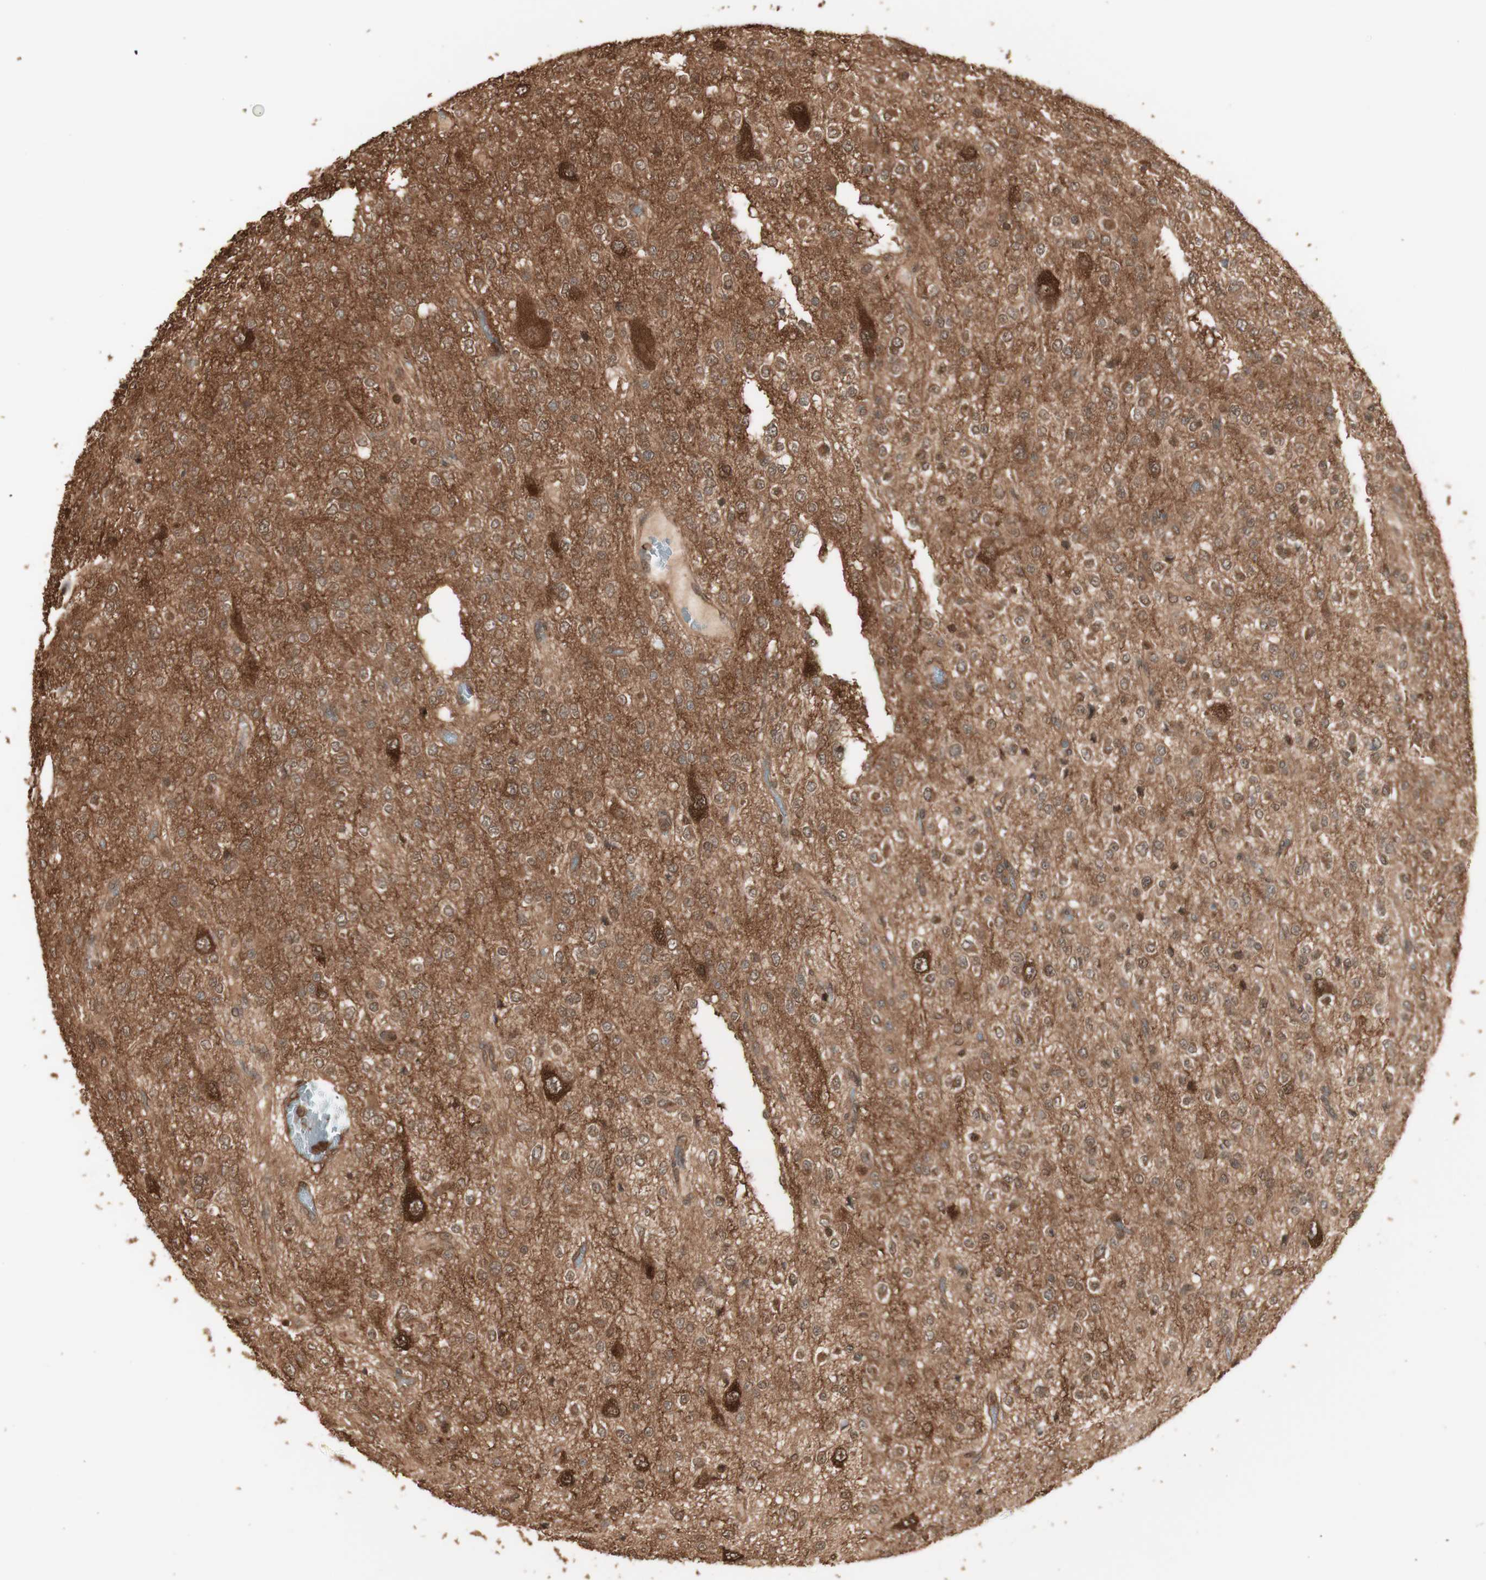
{"staining": {"intensity": "strong", "quantity": "25%-75%", "location": "cytoplasmic/membranous,nuclear"}, "tissue": "glioma", "cell_type": "Tumor cells", "image_type": "cancer", "snomed": [{"axis": "morphology", "description": "Glioma, malignant, Low grade"}, {"axis": "topography", "description": "Brain"}], "caption": "This histopathology image exhibits low-grade glioma (malignant) stained with immunohistochemistry (IHC) to label a protein in brown. The cytoplasmic/membranous and nuclear of tumor cells show strong positivity for the protein. Nuclei are counter-stained blue.", "gene": "YWHAB", "patient": {"sex": "male", "age": 38}}